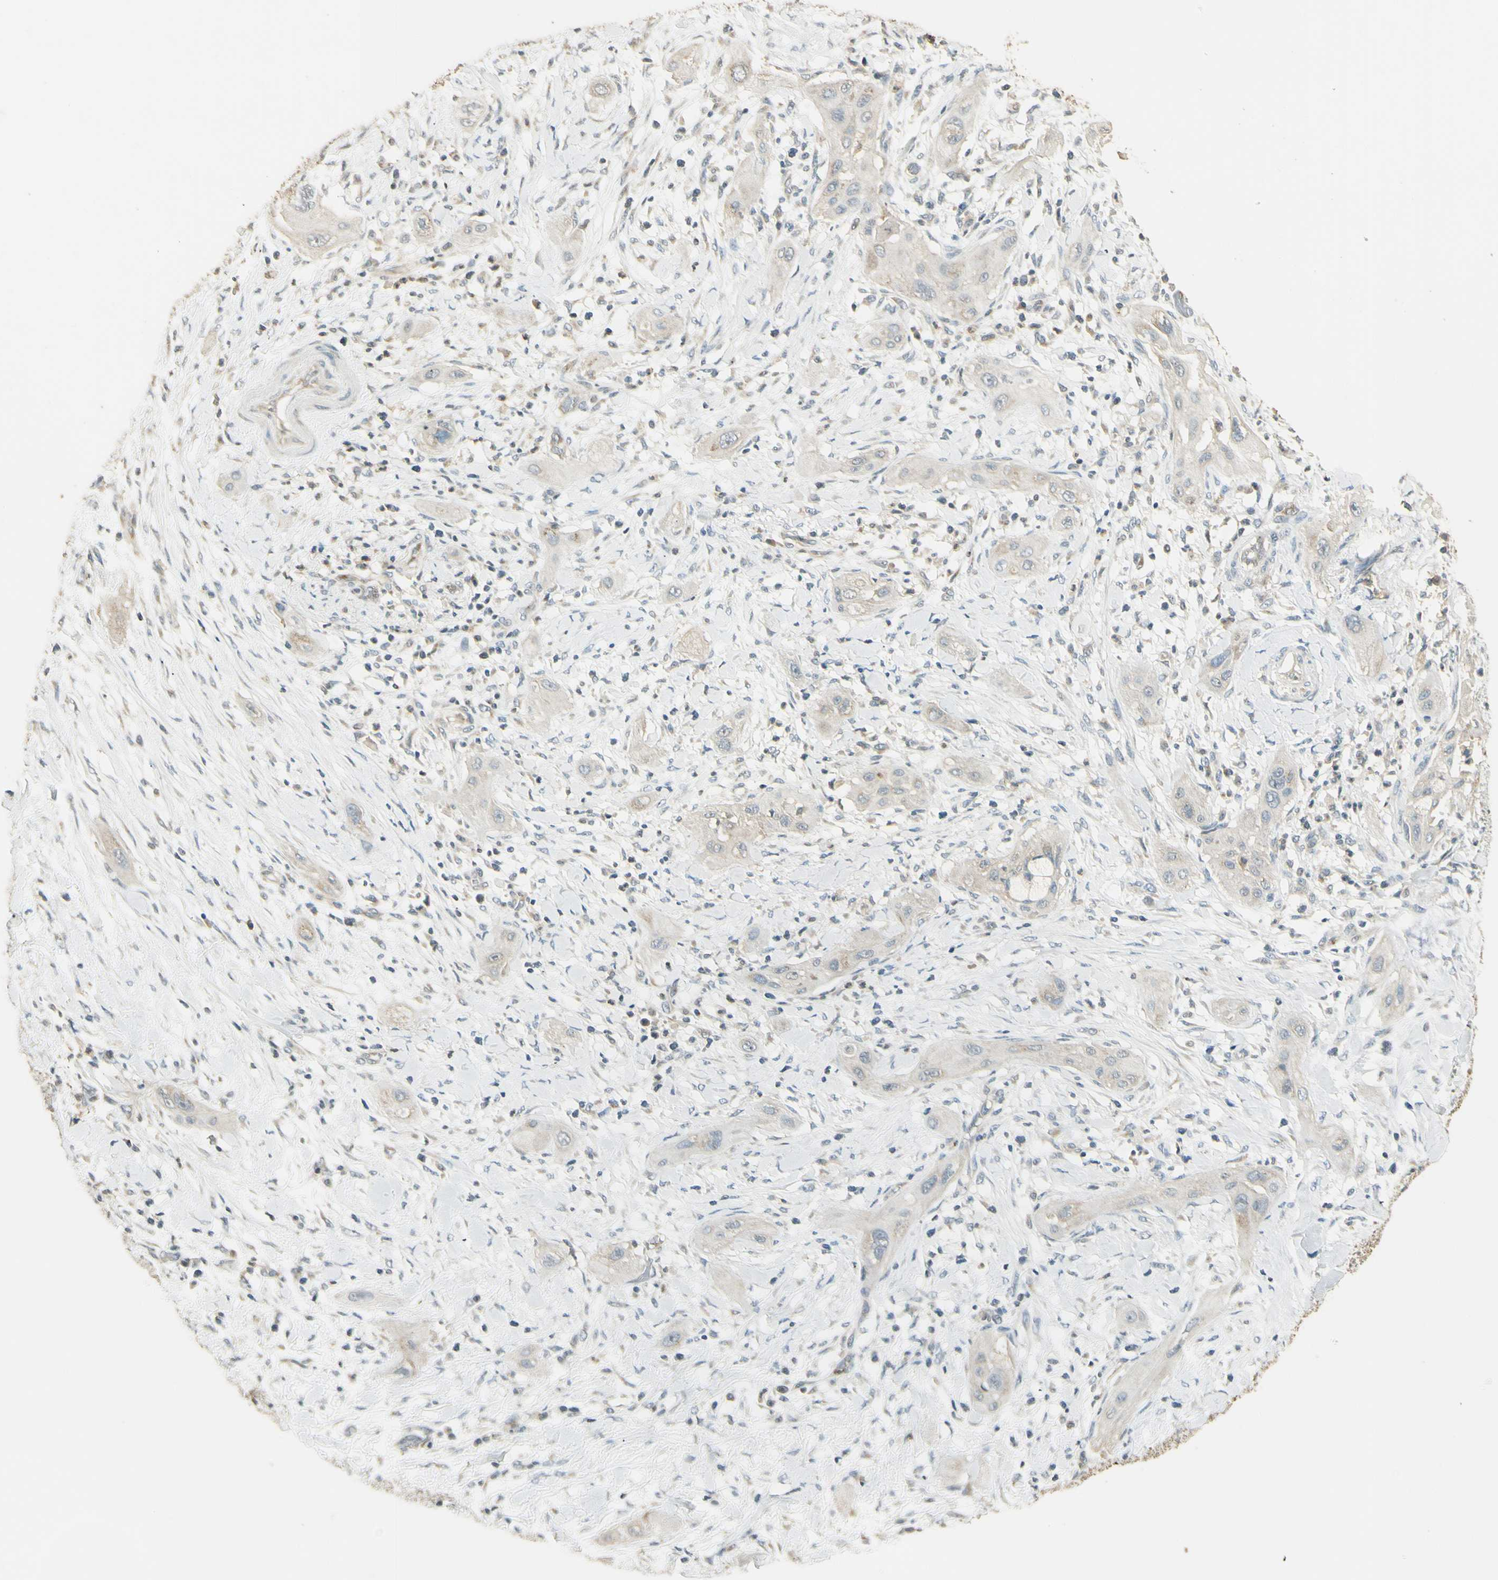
{"staining": {"intensity": "weak", "quantity": "25%-75%", "location": "cytoplasmic/membranous"}, "tissue": "lung cancer", "cell_type": "Tumor cells", "image_type": "cancer", "snomed": [{"axis": "morphology", "description": "Squamous cell carcinoma, NOS"}, {"axis": "topography", "description": "Lung"}], "caption": "Immunohistochemistry of human lung squamous cell carcinoma displays low levels of weak cytoplasmic/membranous staining in approximately 25%-75% of tumor cells.", "gene": "UXS1", "patient": {"sex": "female", "age": 47}}